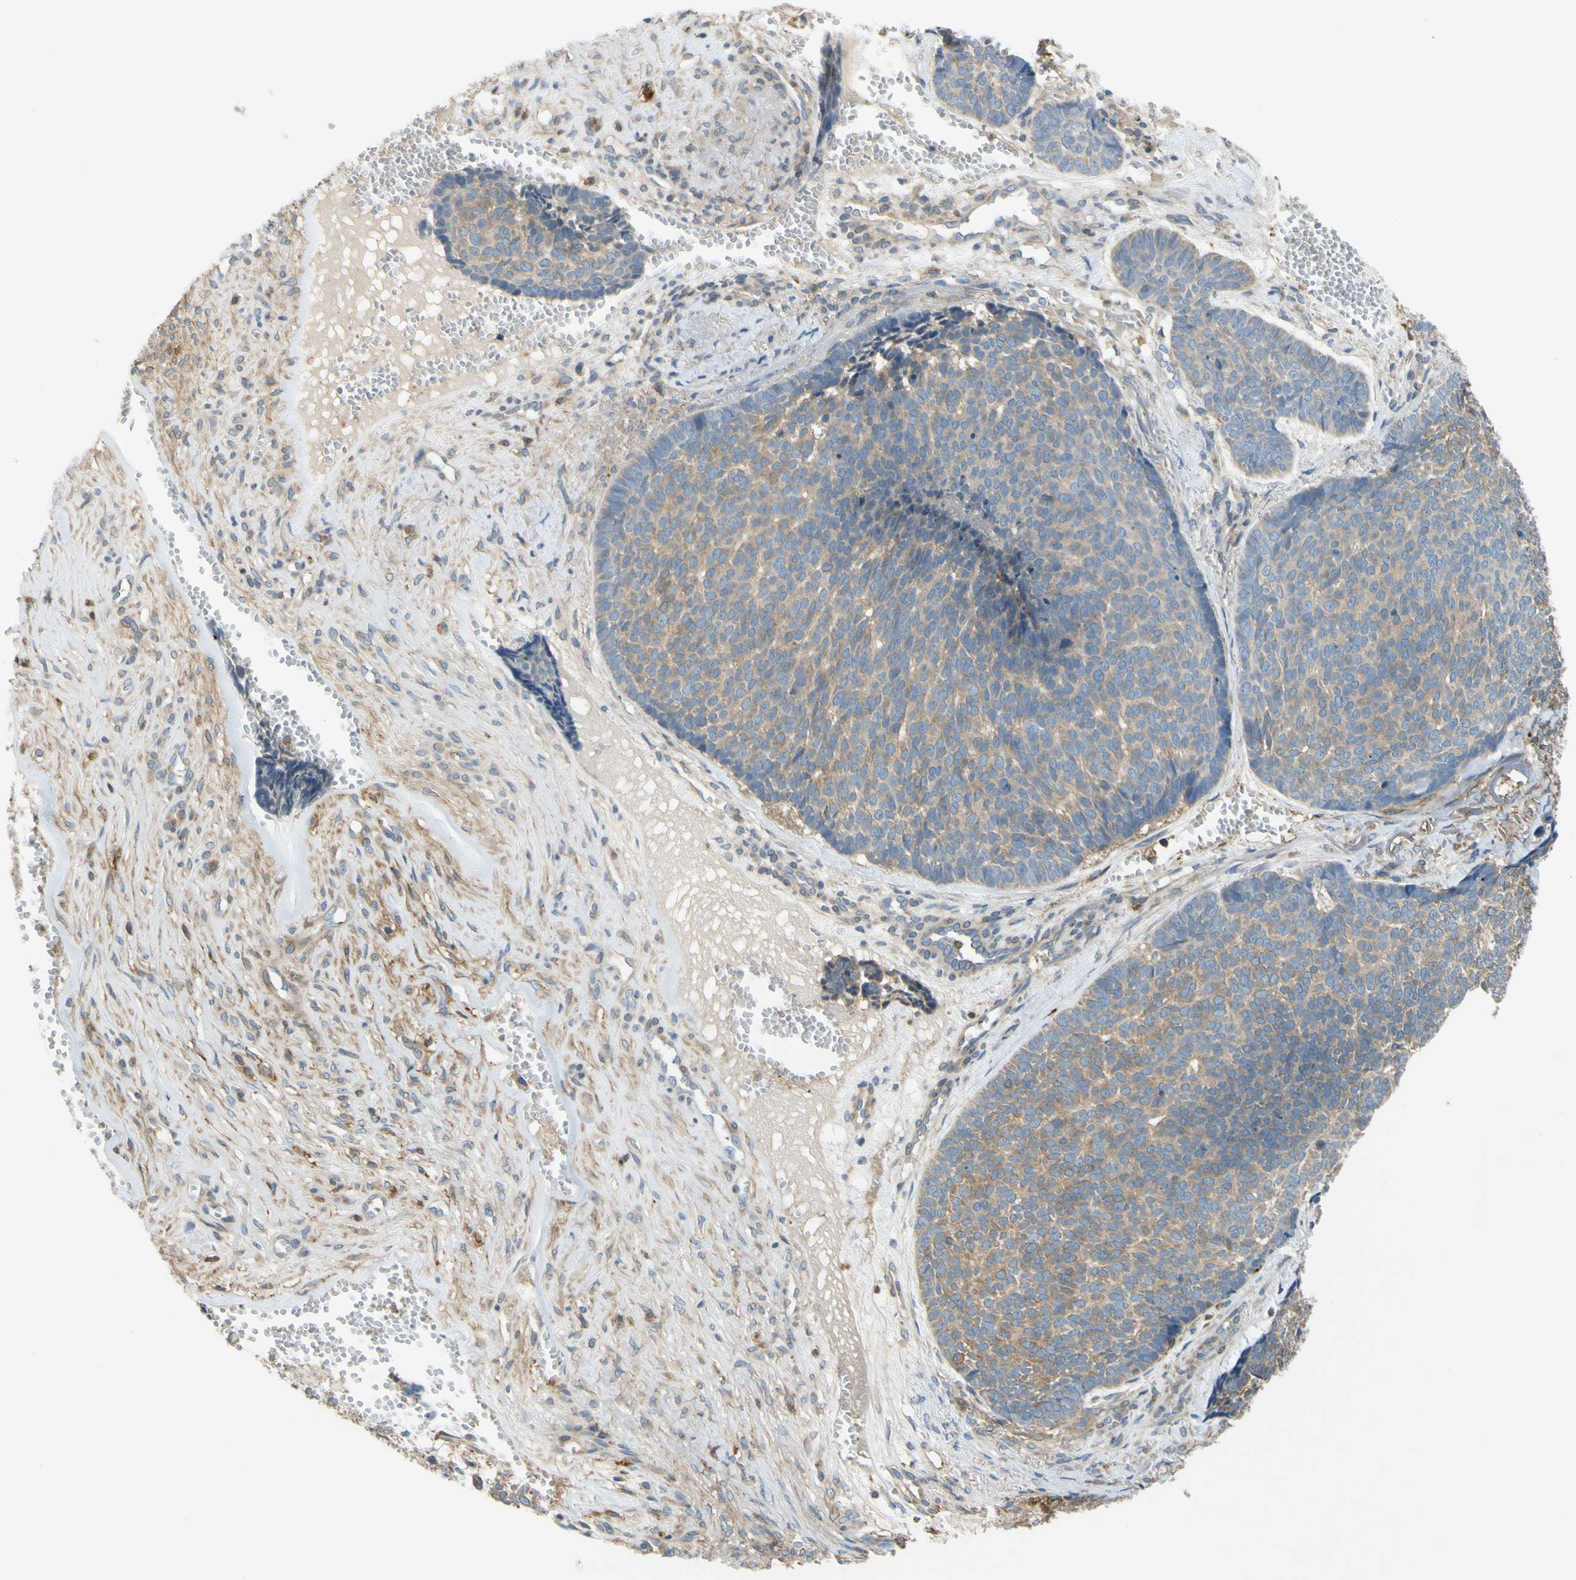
{"staining": {"intensity": "weak", "quantity": ">75%", "location": "cytoplasmic/membranous"}, "tissue": "skin cancer", "cell_type": "Tumor cells", "image_type": "cancer", "snomed": [{"axis": "morphology", "description": "Basal cell carcinoma"}, {"axis": "topography", "description": "Skin"}], "caption": "DAB (3,3'-diaminobenzidine) immunohistochemical staining of human skin cancer (basal cell carcinoma) reveals weak cytoplasmic/membranous protein expression in approximately >75% of tumor cells.", "gene": "POR", "patient": {"sex": "male", "age": 84}}